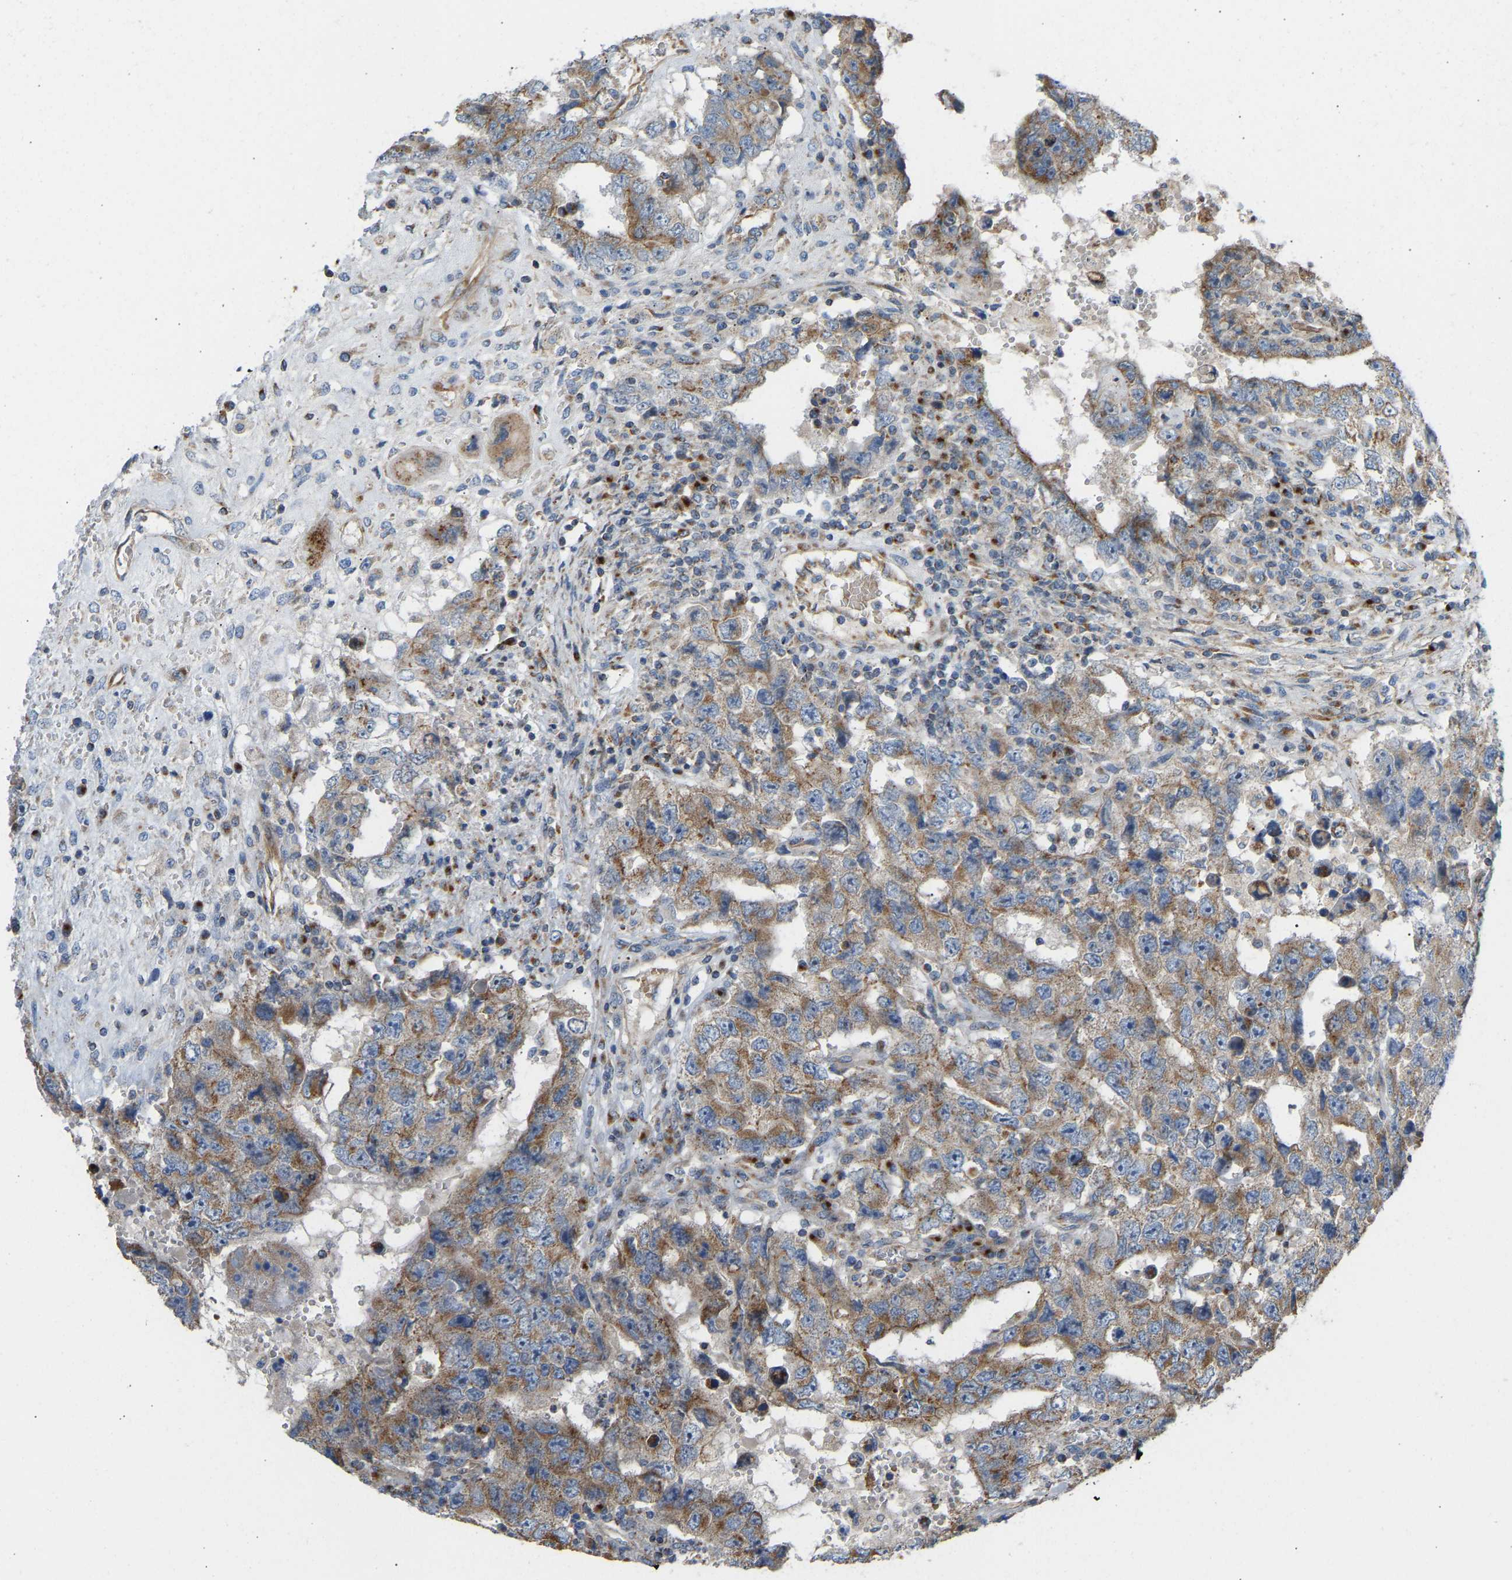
{"staining": {"intensity": "moderate", "quantity": ">75%", "location": "cytoplasmic/membranous"}, "tissue": "testis cancer", "cell_type": "Tumor cells", "image_type": "cancer", "snomed": [{"axis": "morphology", "description": "Carcinoma, Embryonal, NOS"}, {"axis": "topography", "description": "Testis"}], "caption": "Immunohistochemistry (DAB (3,3'-diaminobenzidine)) staining of human testis cancer displays moderate cytoplasmic/membranous protein staining in about >75% of tumor cells.", "gene": "YIPF2", "patient": {"sex": "male", "age": 26}}